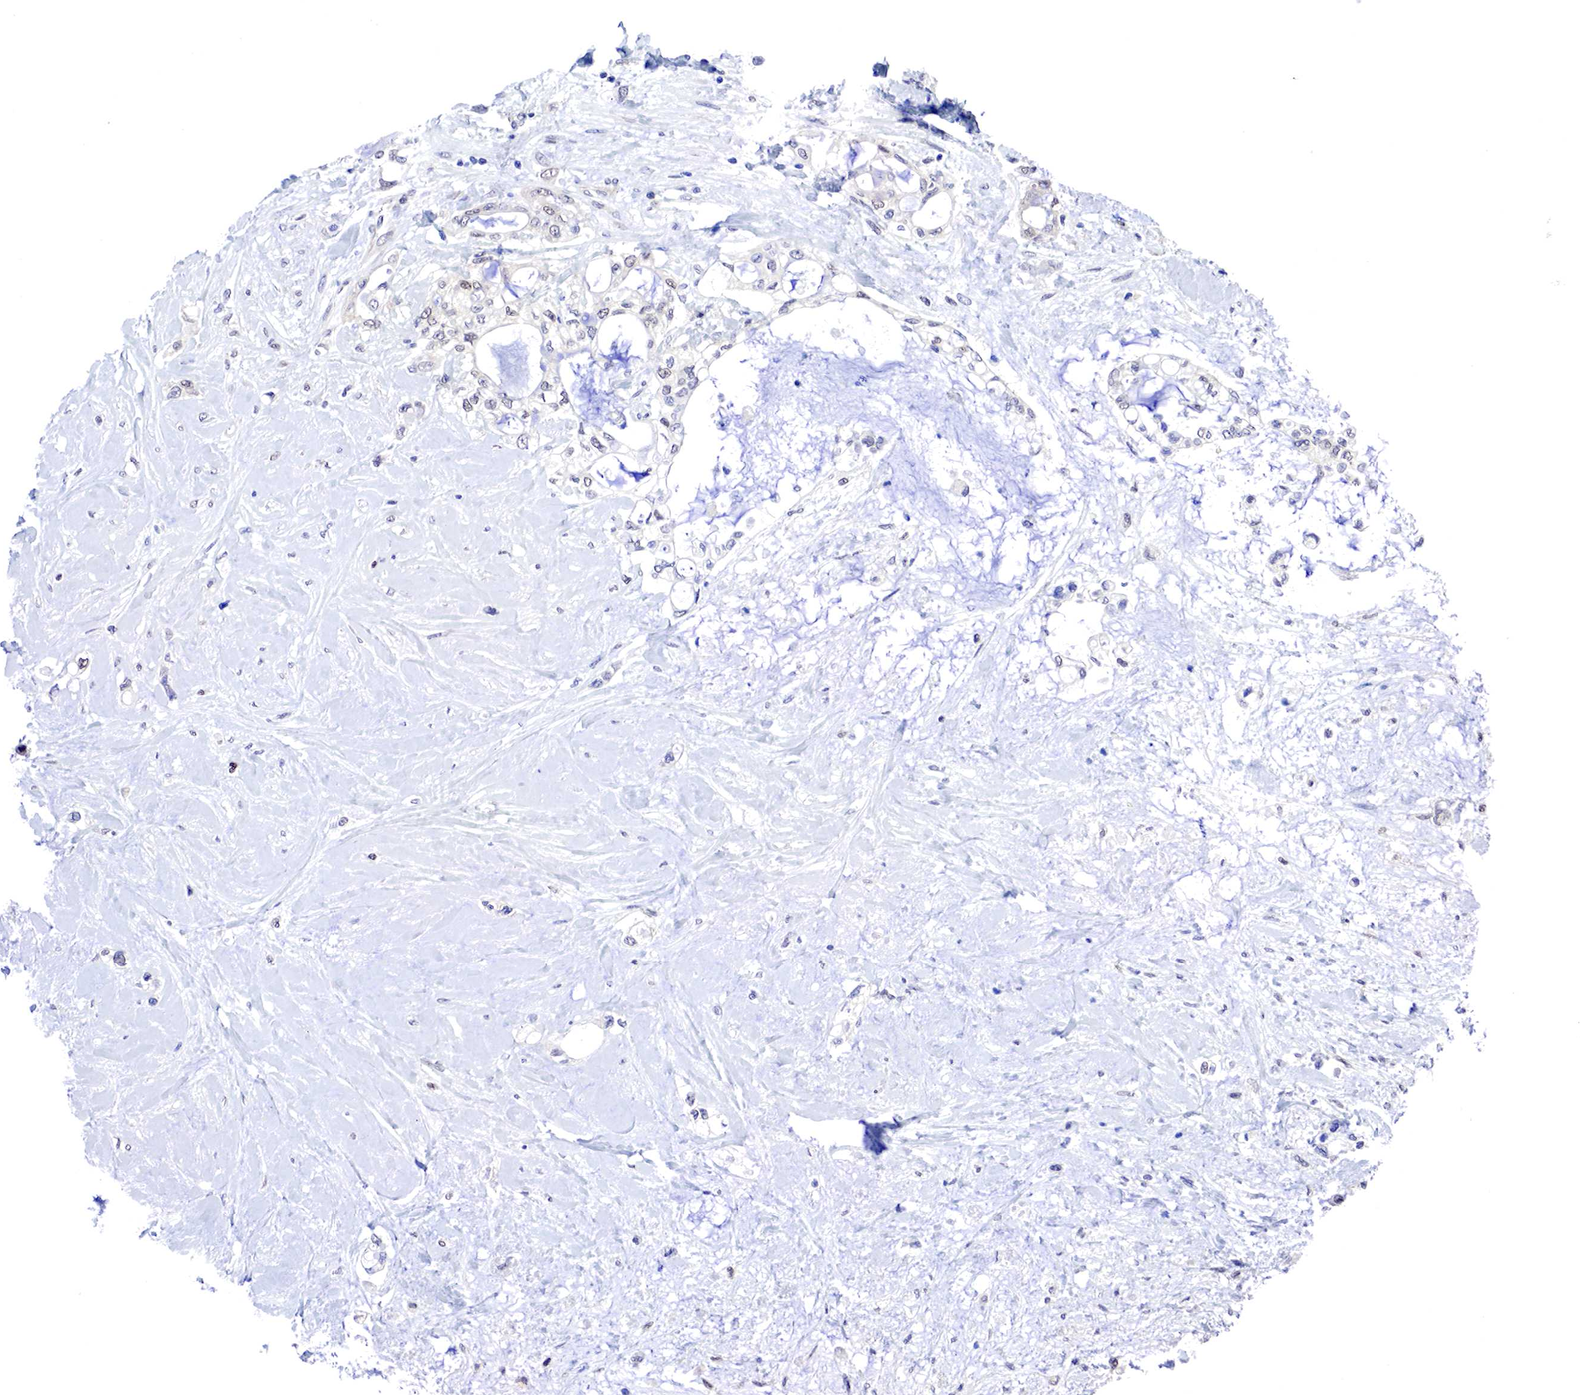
{"staining": {"intensity": "weak", "quantity": "<25%", "location": "cytoplasmic/membranous,nuclear"}, "tissue": "pancreatic cancer", "cell_type": "Tumor cells", "image_type": "cancer", "snomed": [{"axis": "morphology", "description": "Adenocarcinoma, NOS"}, {"axis": "topography", "description": "Pancreas"}], "caption": "An immunohistochemistry micrograph of adenocarcinoma (pancreatic) is shown. There is no staining in tumor cells of adenocarcinoma (pancreatic). (Brightfield microscopy of DAB (3,3'-diaminobenzidine) immunohistochemistry (IHC) at high magnification).", "gene": "PABIR2", "patient": {"sex": "female", "age": 70}}